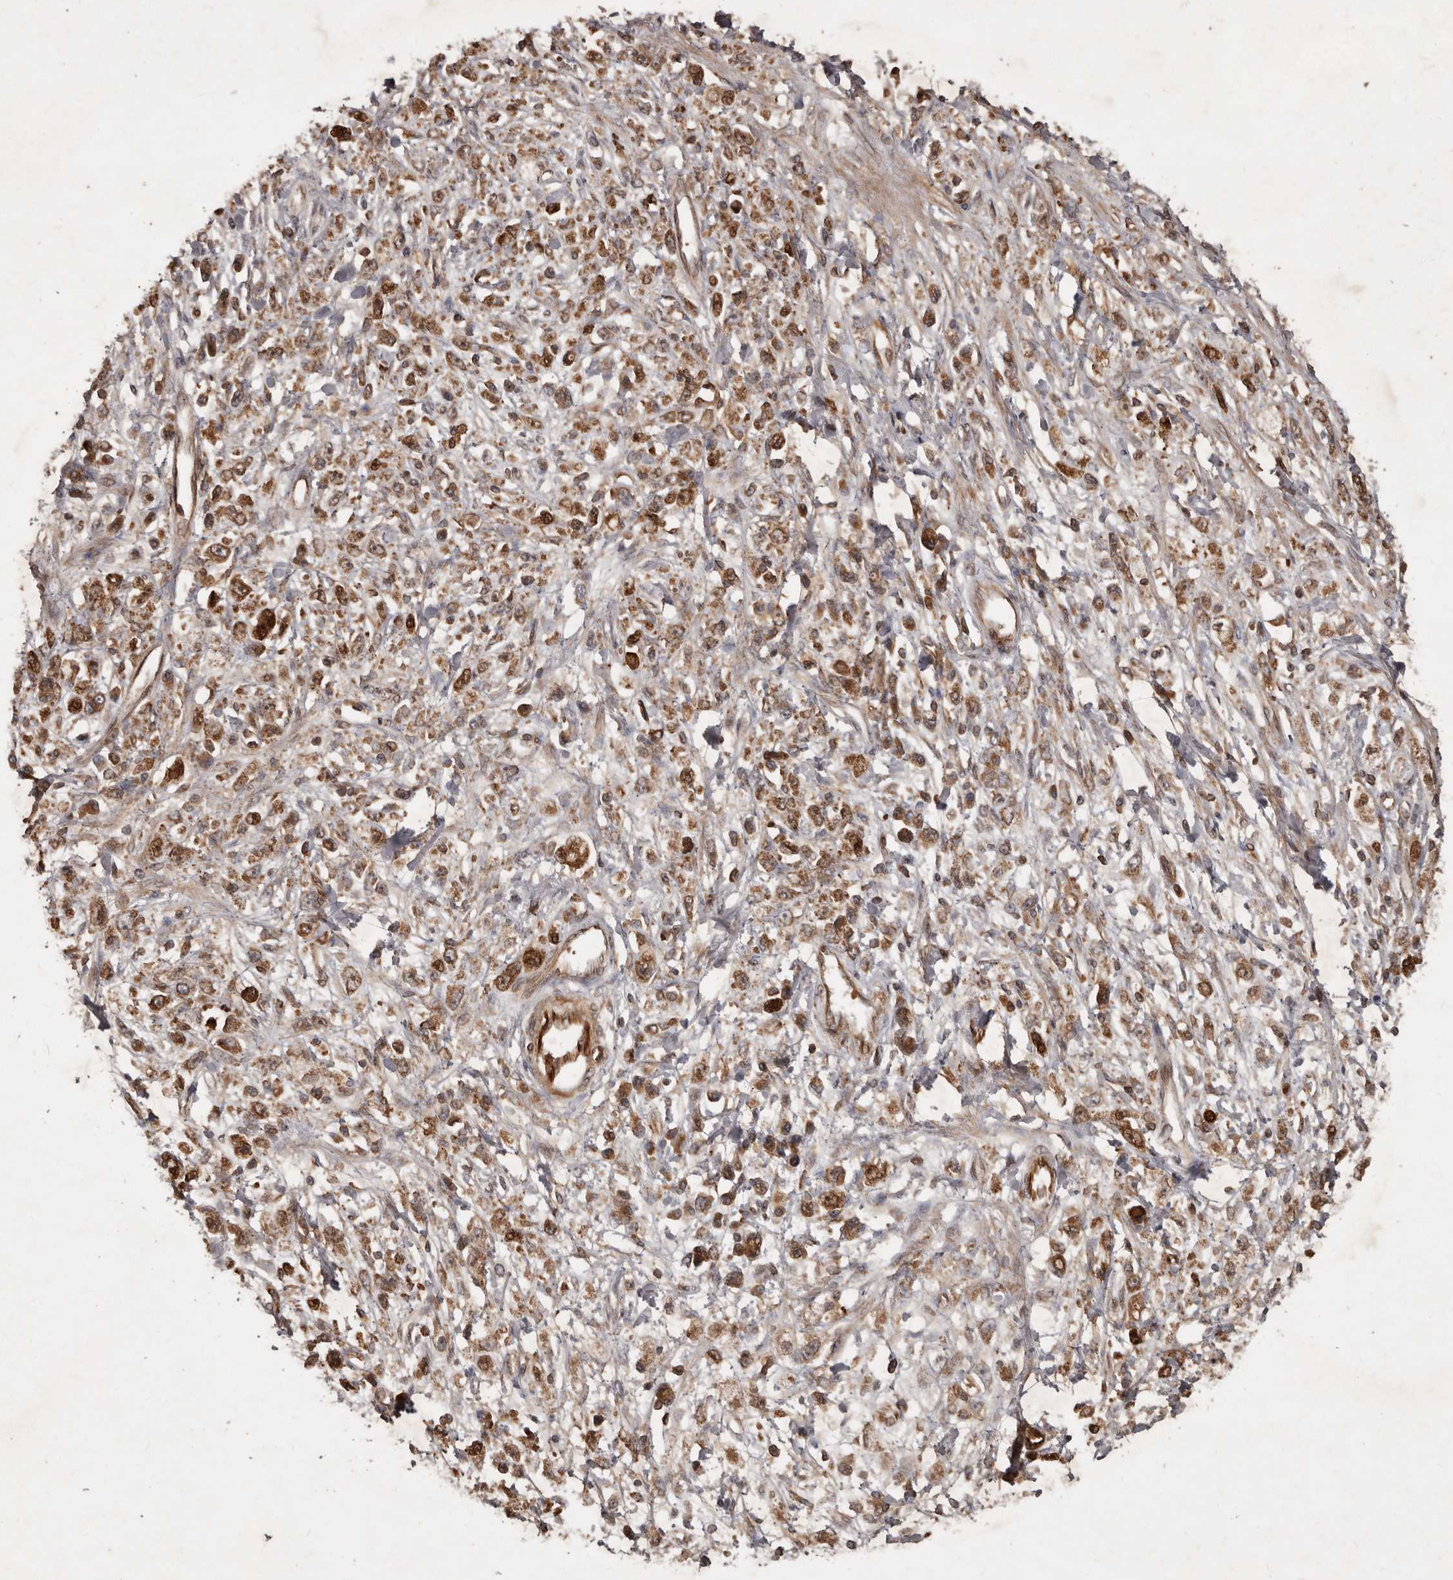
{"staining": {"intensity": "moderate", "quantity": ">75%", "location": "cytoplasmic/membranous"}, "tissue": "stomach cancer", "cell_type": "Tumor cells", "image_type": "cancer", "snomed": [{"axis": "morphology", "description": "Adenocarcinoma, NOS"}, {"axis": "topography", "description": "Stomach"}], "caption": "There is medium levels of moderate cytoplasmic/membranous positivity in tumor cells of adenocarcinoma (stomach), as demonstrated by immunohistochemical staining (brown color).", "gene": "STK36", "patient": {"sex": "female", "age": 59}}